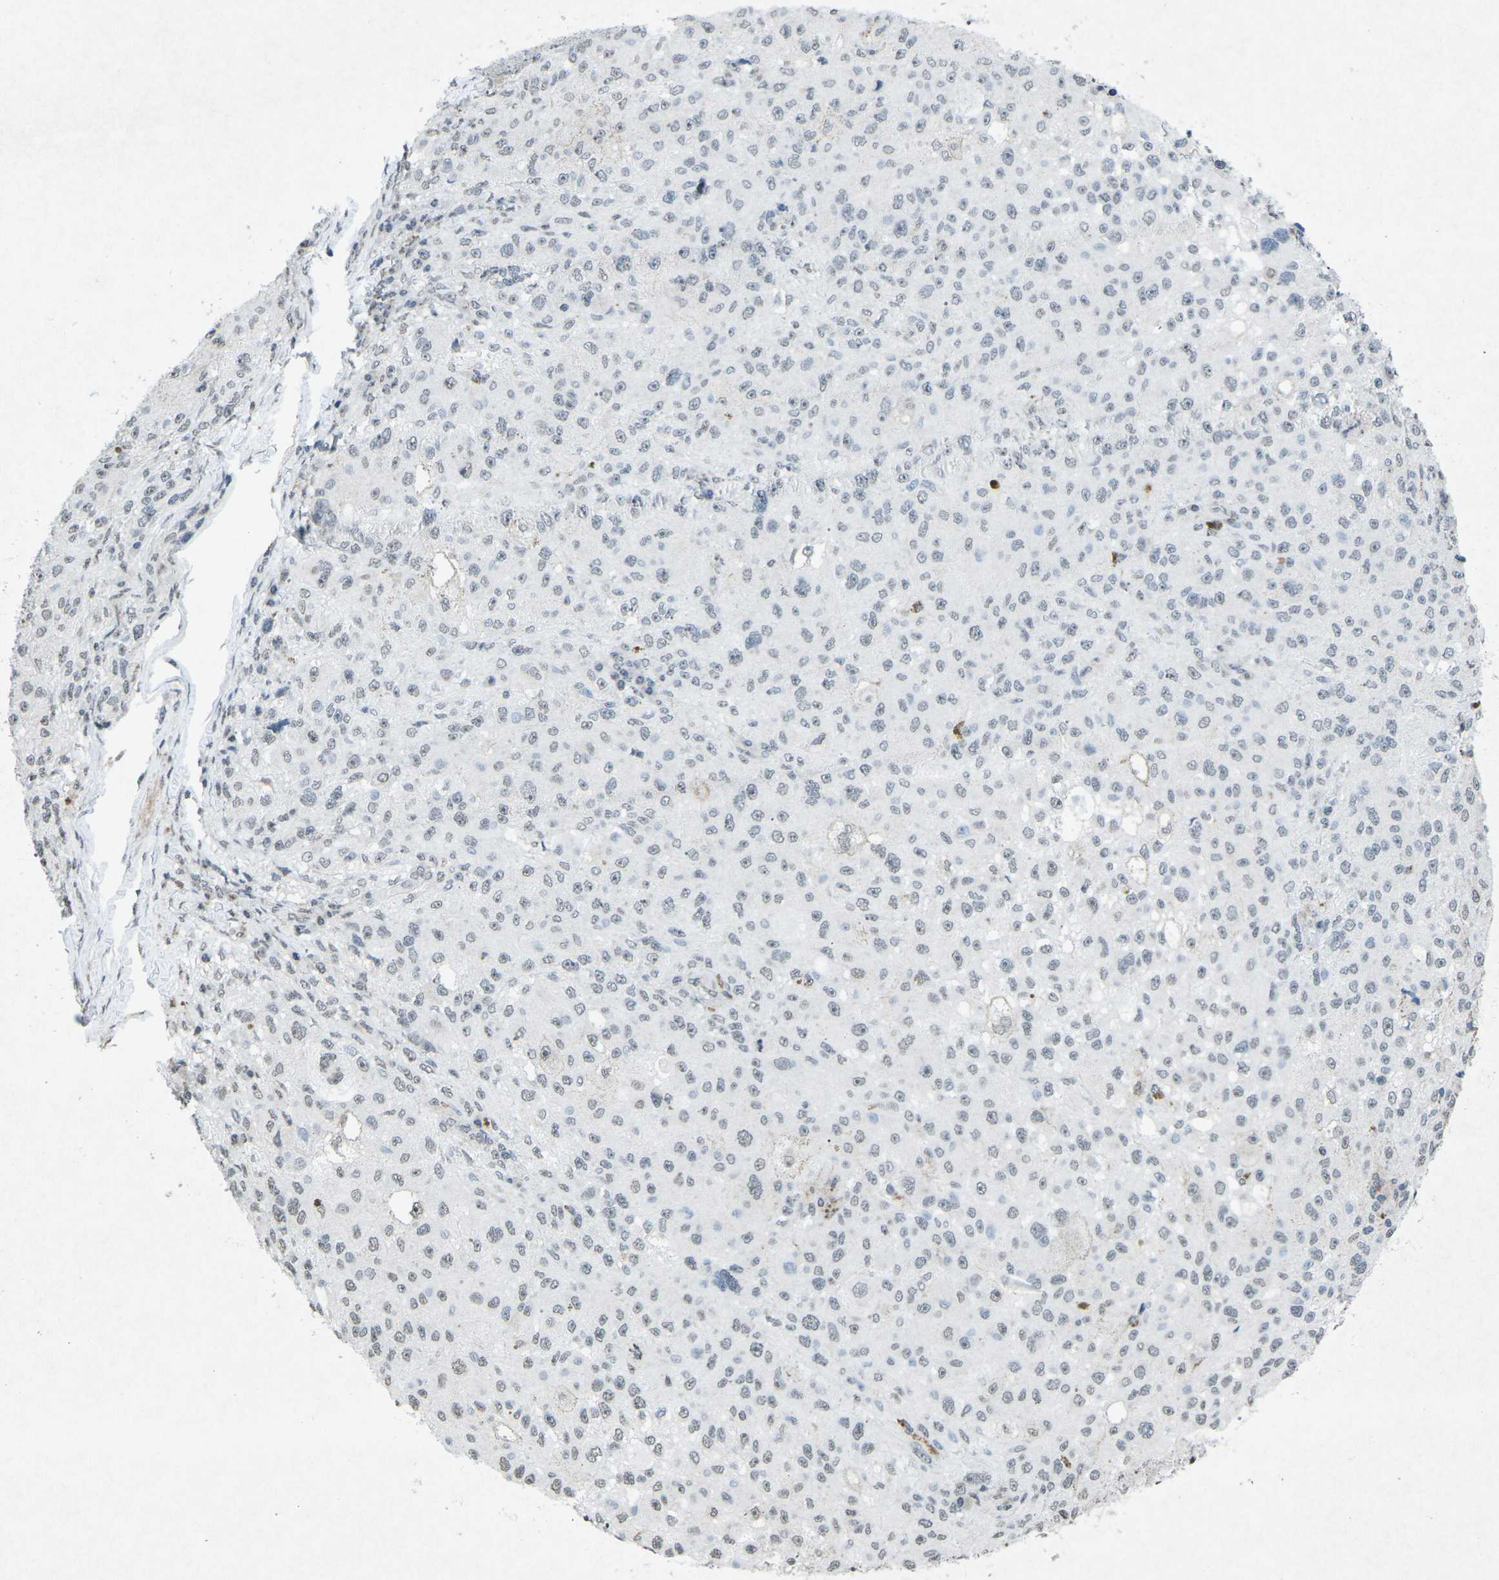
{"staining": {"intensity": "weak", "quantity": "<25%", "location": "nuclear"}, "tissue": "melanoma", "cell_type": "Tumor cells", "image_type": "cancer", "snomed": [{"axis": "morphology", "description": "Necrosis, NOS"}, {"axis": "morphology", "description": "Malignant melanoma, NOS"}, {"axis": "topography", "description": "Skin"}], "caption": "Immunohistochemical staining of human malignant melanoma shows no significant staining in tumor cells.", "gene": "TFR2", "patient": {"sex": "female", "age": 87}}